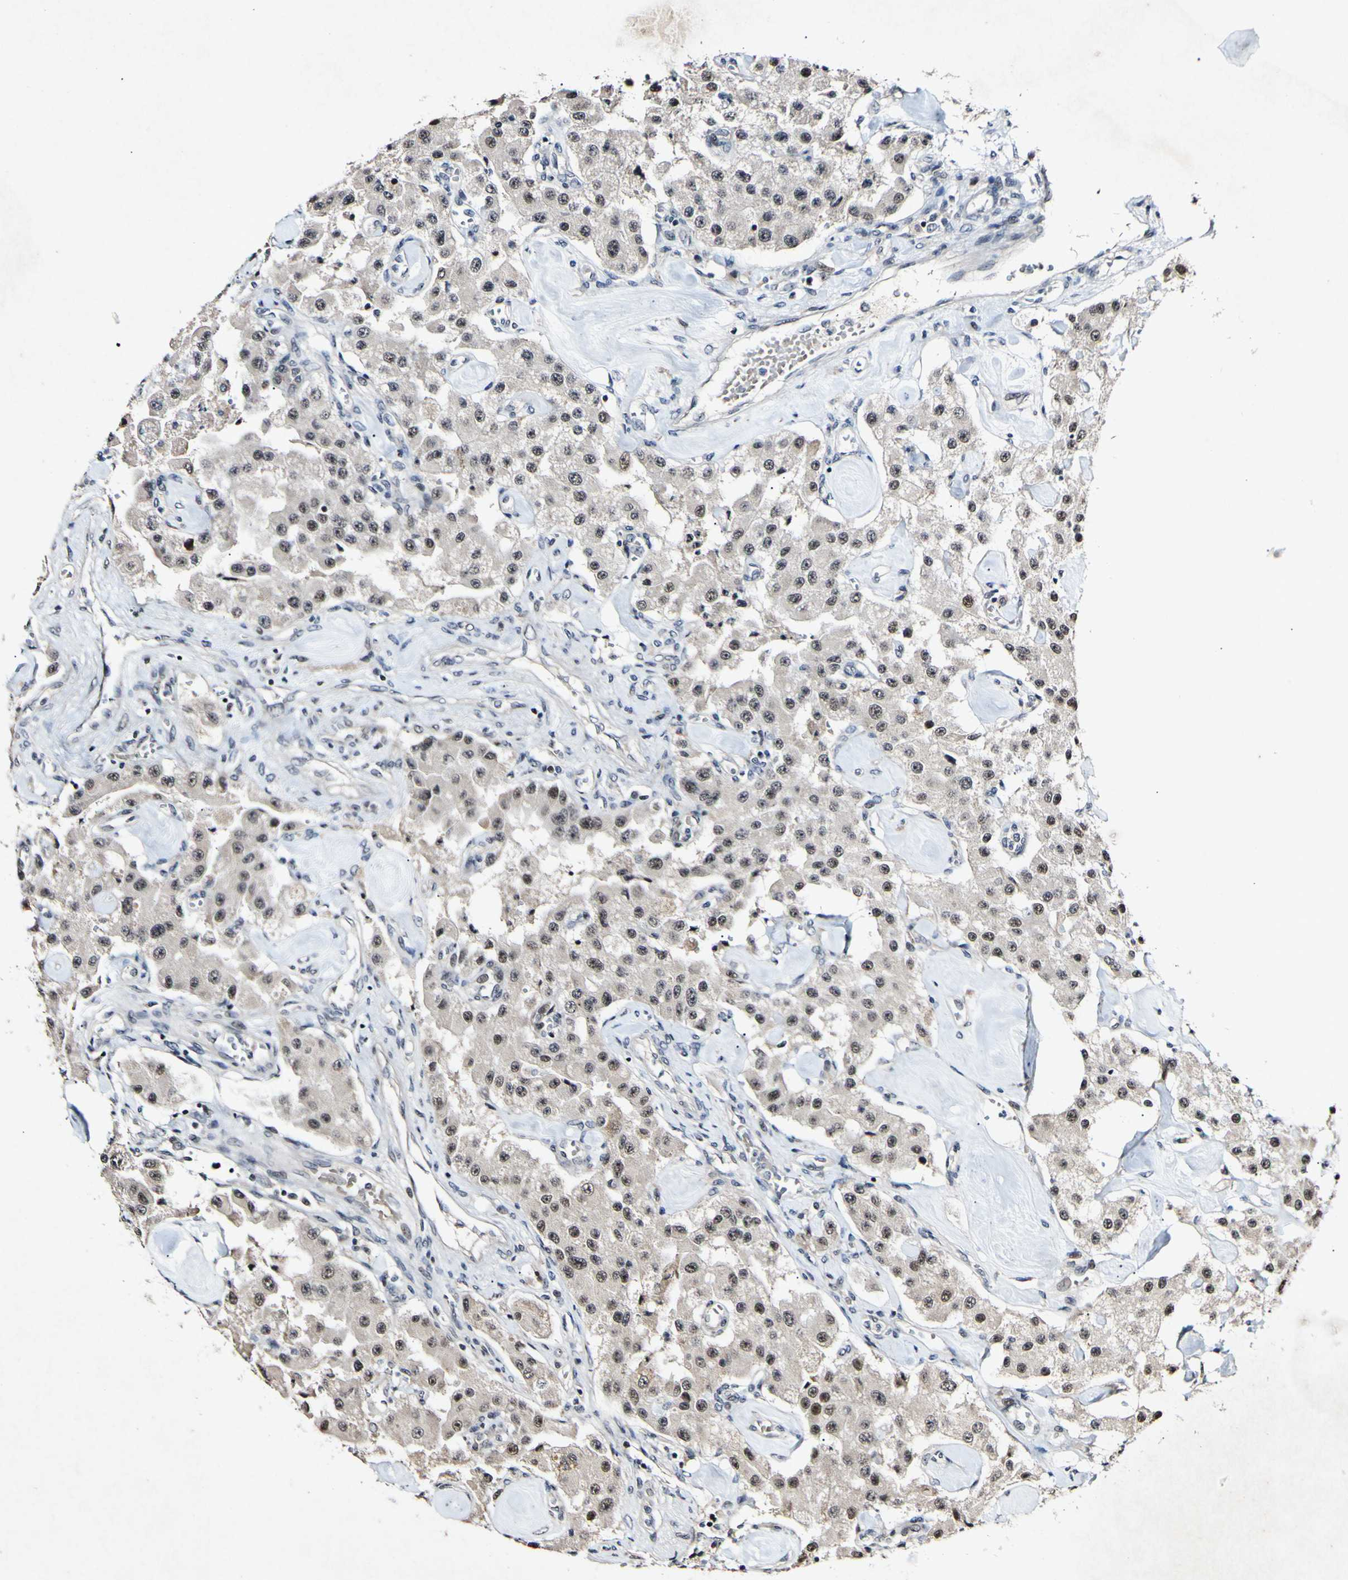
{"staining": {"intensity": "weak", "quantity": ">75%", "location": "cytoplasmic/membranous,nuclear"}, "tissue": "carcinoid", "cell_type": "Tumor cells", "image_type": "cancer", "snomed": [{"axis": "morphology", "description": "Carcinoid, malignant, NOS"}, {"axis": "topography", "description": "Pancreas"}], "caption": "Immunohistochemical staining of human carcinoid shows weak cytoplasmic/membranous and nuclear protein expression in about >75% of tumor cells.", "gene": "POLR2F", "patient": {"sex": "male", "age": 41}}